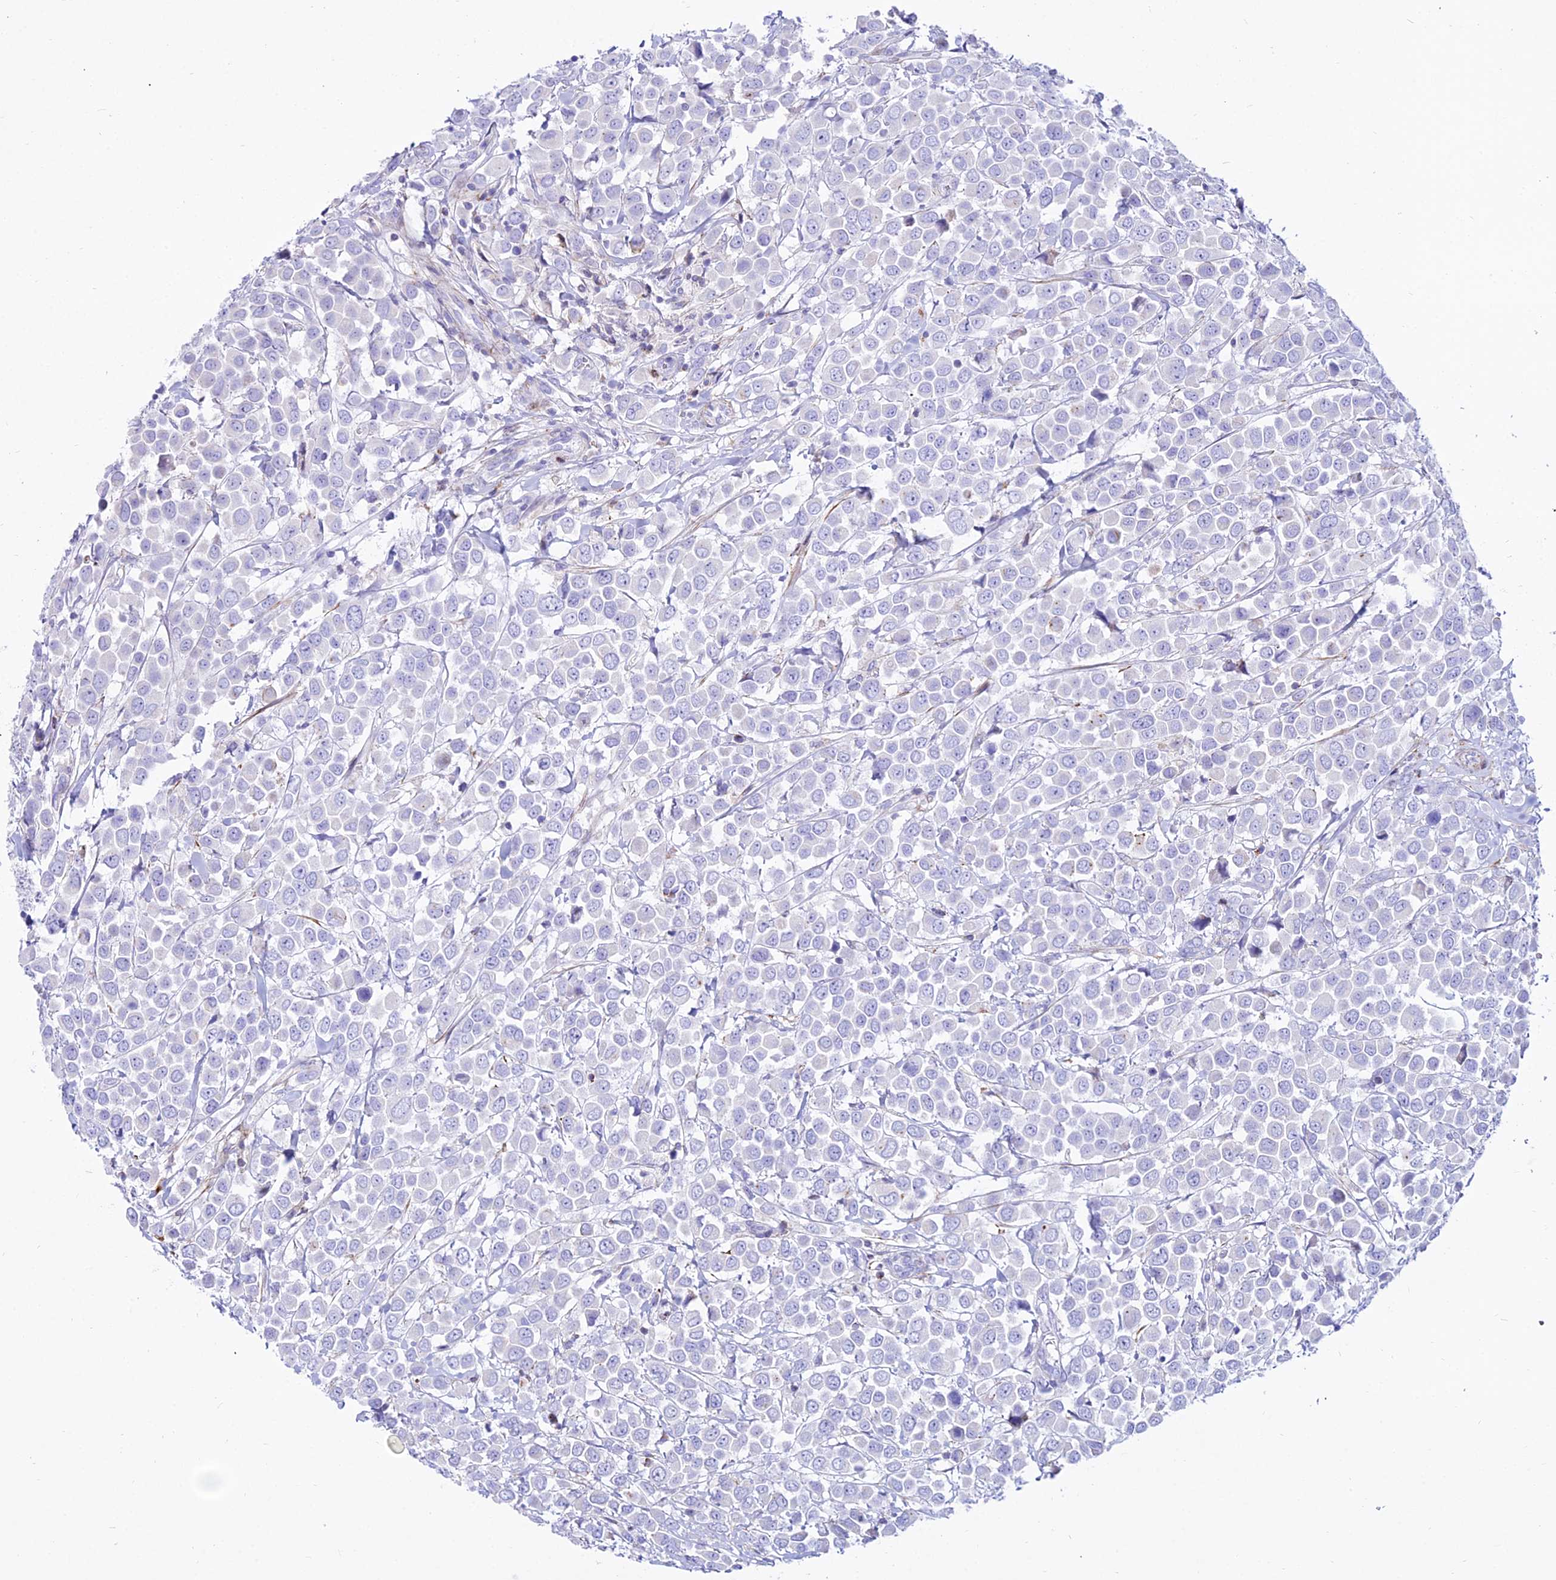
{"staining": {"intensity": "negative", "quantity": "none", "location": "none"}, "tissue": "breast cancer", "cell_type": "Tumor cells", "image_type": "cancer", "snomed": [{"axis": "morphology", "description": "Duct carcinoma"}, {"axis": "topography", "description": "Breast"}], "caption": "IHC of human breast intraductal carcinoma exhibits no positivity in tumor cells.", "gene": "DLX1", "patient": {"sex": "female", "age": 61}}